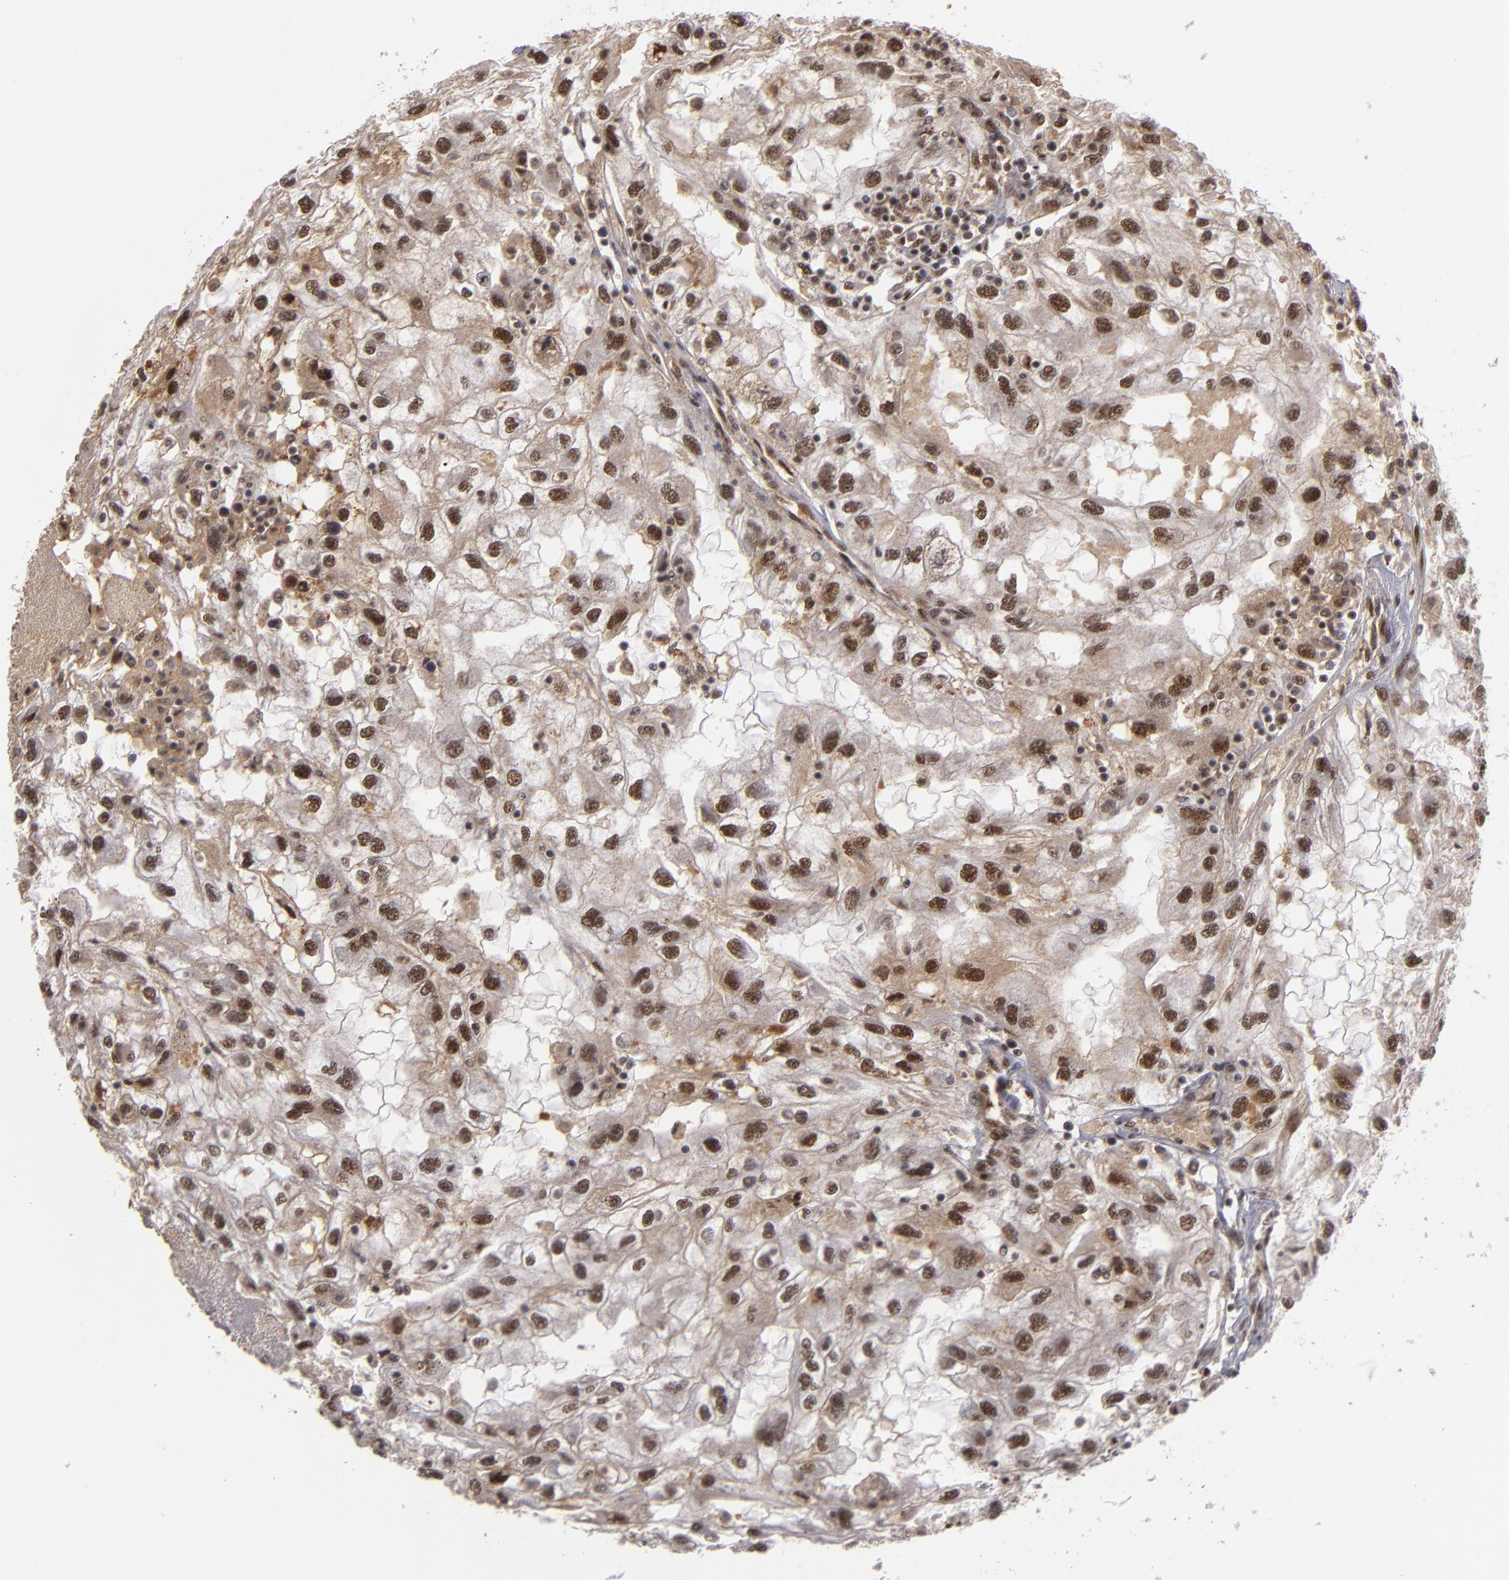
{"staining": {"intensity": "strong", "quantity": ">75%", "location": "nuclear"}, "tissue": "renal cancer", "cell_type": "Tumor cells", "image_type": "cancer", "snomed": [{"axis": "morphology", "description": "Normal tissue, NOS"}, {"axis": "morphology", "description": "Adenocarcinoma, NOS"}, {"axis": "topography", "description": "Kidney"}], "caption": "Immunohistochemical staining of human renal cancer (adenocarcinoma) reveals high levels of strong nuclear protein staining in about >75% of tumor cells. The staining was performed using DAB (3,3'-diaminobenzidine), with brown indicating positive protein expression. Nuclei are stained blue with hematoxylin.", "gene": "ZNF234", "patient": {"sex": "male", "age": 71}}